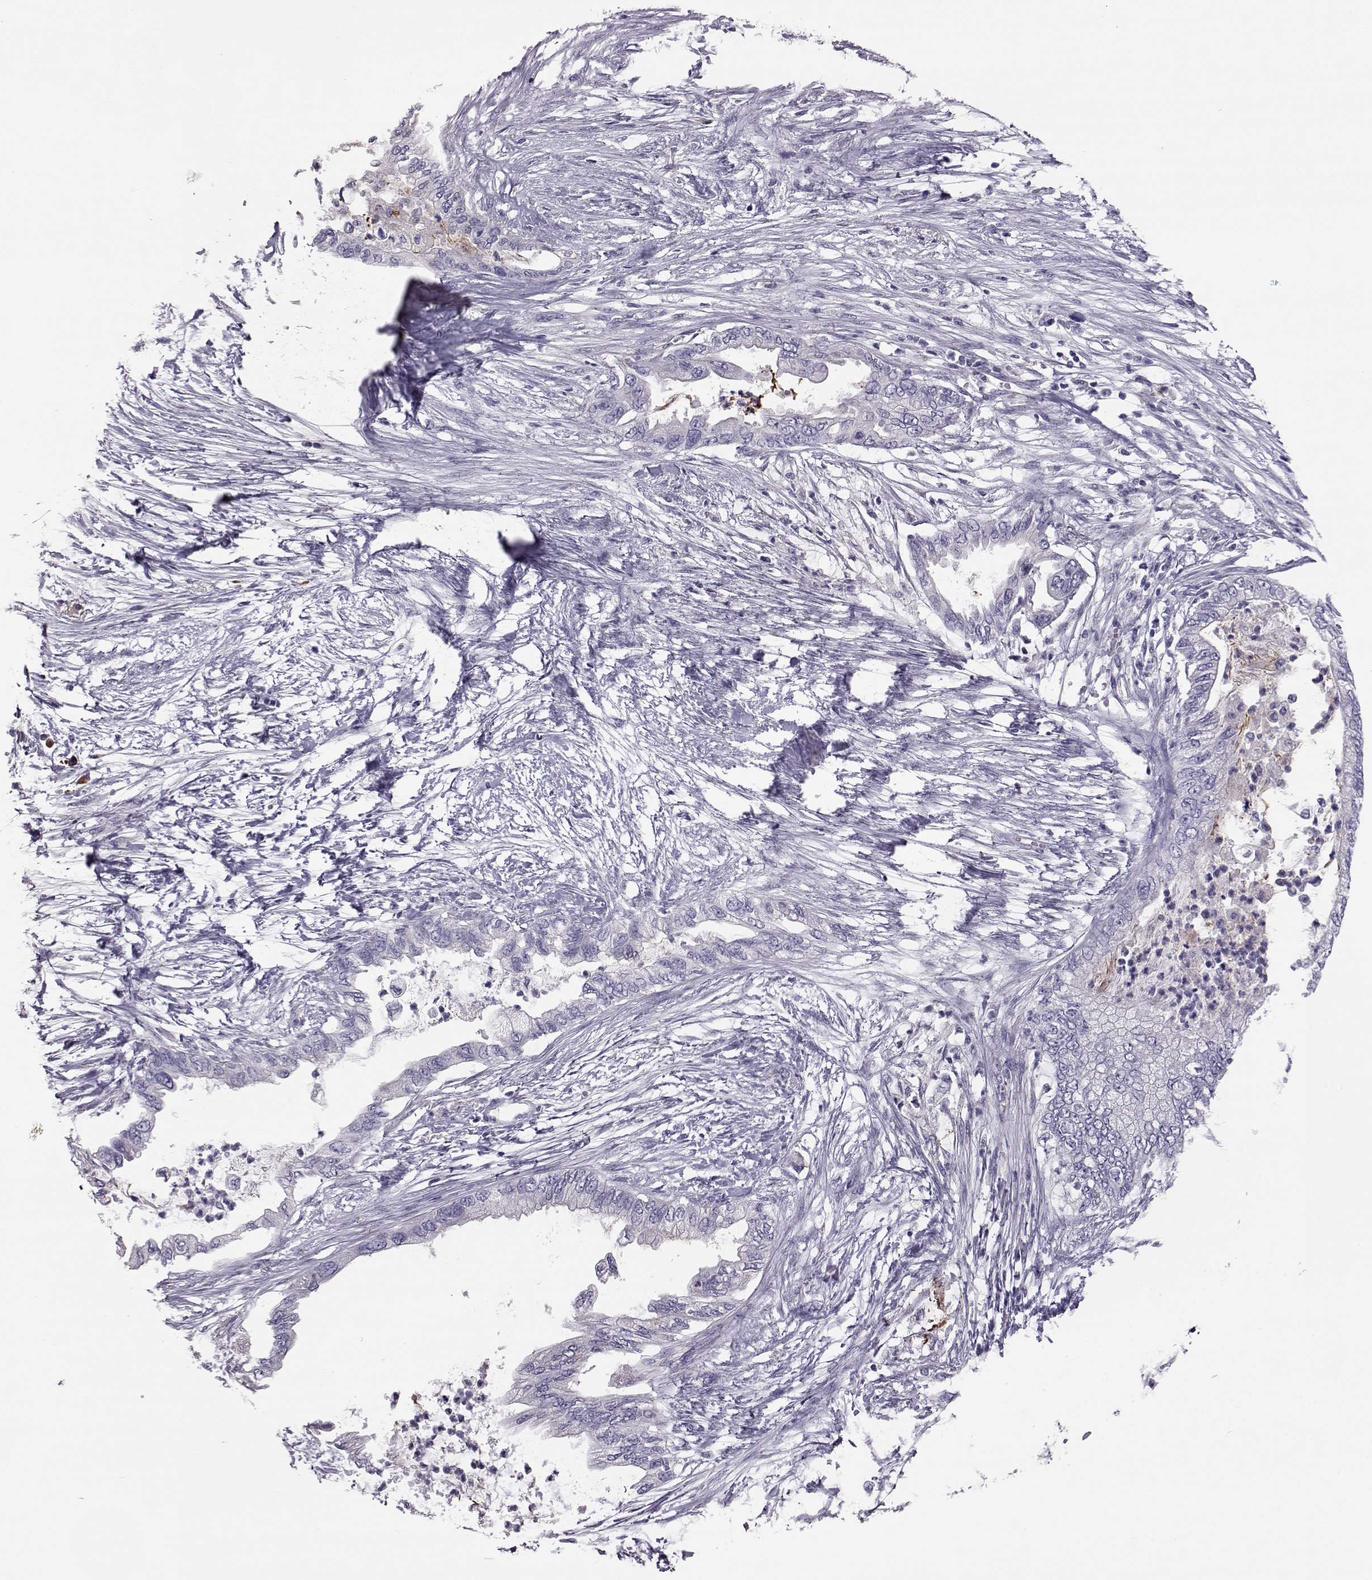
{"staining": {"intensity": "negative", "quantity": "none", "location": "none"}, "tissue": "pancreatic cancer", "cell_type": "Tumor cells", "image_type": "cancer", "snomed": [{"axis": "morphology", "description": "Normal tissue, NOS"}, {"axis": "morphology", "description": "Adenocarcinoma, NOS"}, {"axis": "topography", "description": "Pancreas"}, {"axis": "topography", "description": "Duodenum"}], "caption": "Photomicrograph shows no significant protein staining in tumor cells of pancreatic cancer.", "gene": "ADGRG5", "patient": {"sex": "female", "age": 60}}